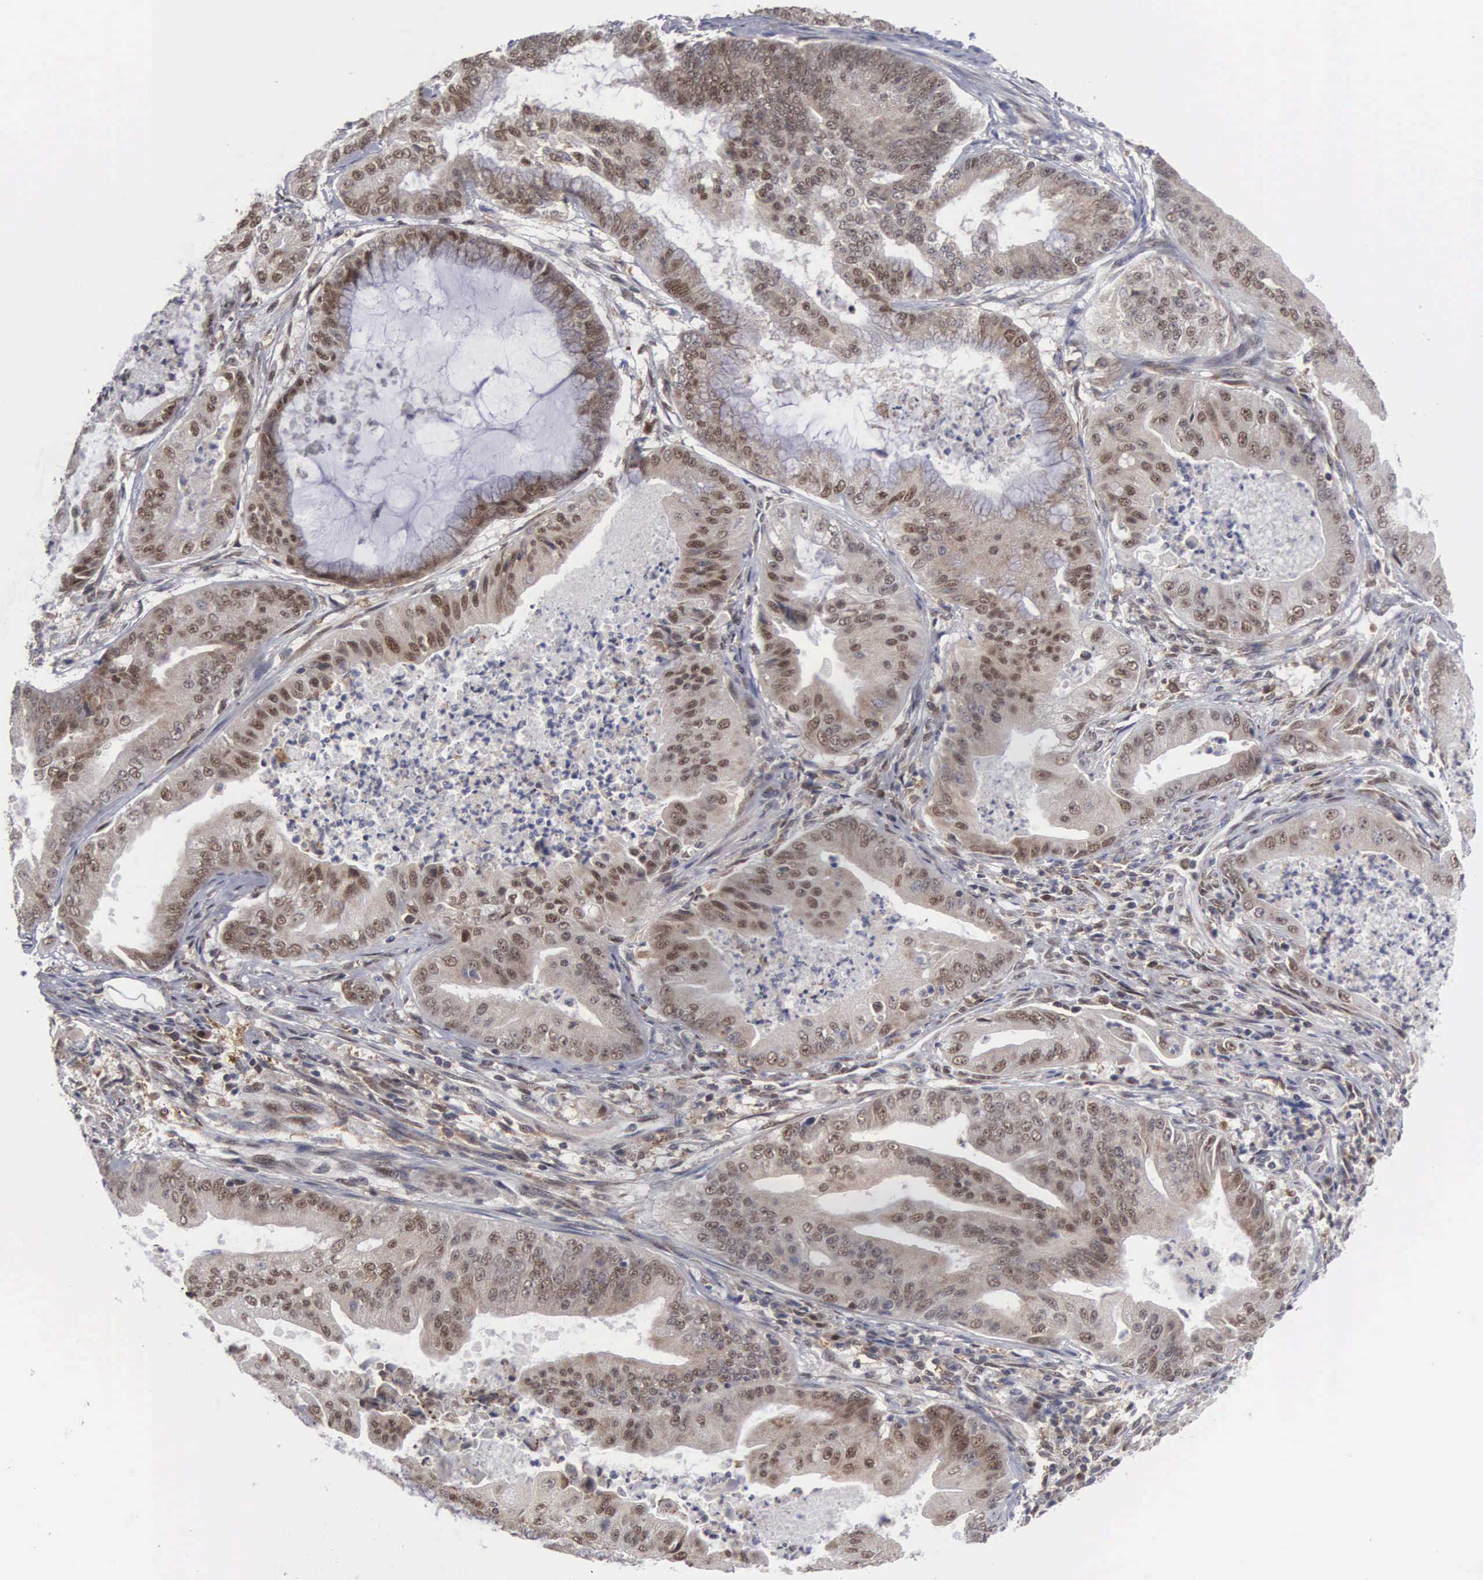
{"staining": {"intensity": "moderate", "quantity": ">75%", "location": "cytoplasmic/membranous,nuclear"}, "tissue": "endometrial cancer", "cell_type": "Tumor cells", "image_type": "cancer", "snomed": [{"axis": "morphology", "description": "Adenocarcinoma, NOS"}, {"axis": "topography", "description": "Endometrium"}], "caption": "Immunohistochemical staining of human adenocarcinoma (endometrial) reveals moderate cytoplasmic/membranous and nuclear protein expression in about >75% of tumor cells. The protein of interest is stained brown, and the nuclei are stained in blue (DAB (3,3'-diaminobenzidine) IHC with brightfield microscopy, high magnification).", "gene": "TRMT5", "patient": {"sex": "female", "age": 63}}